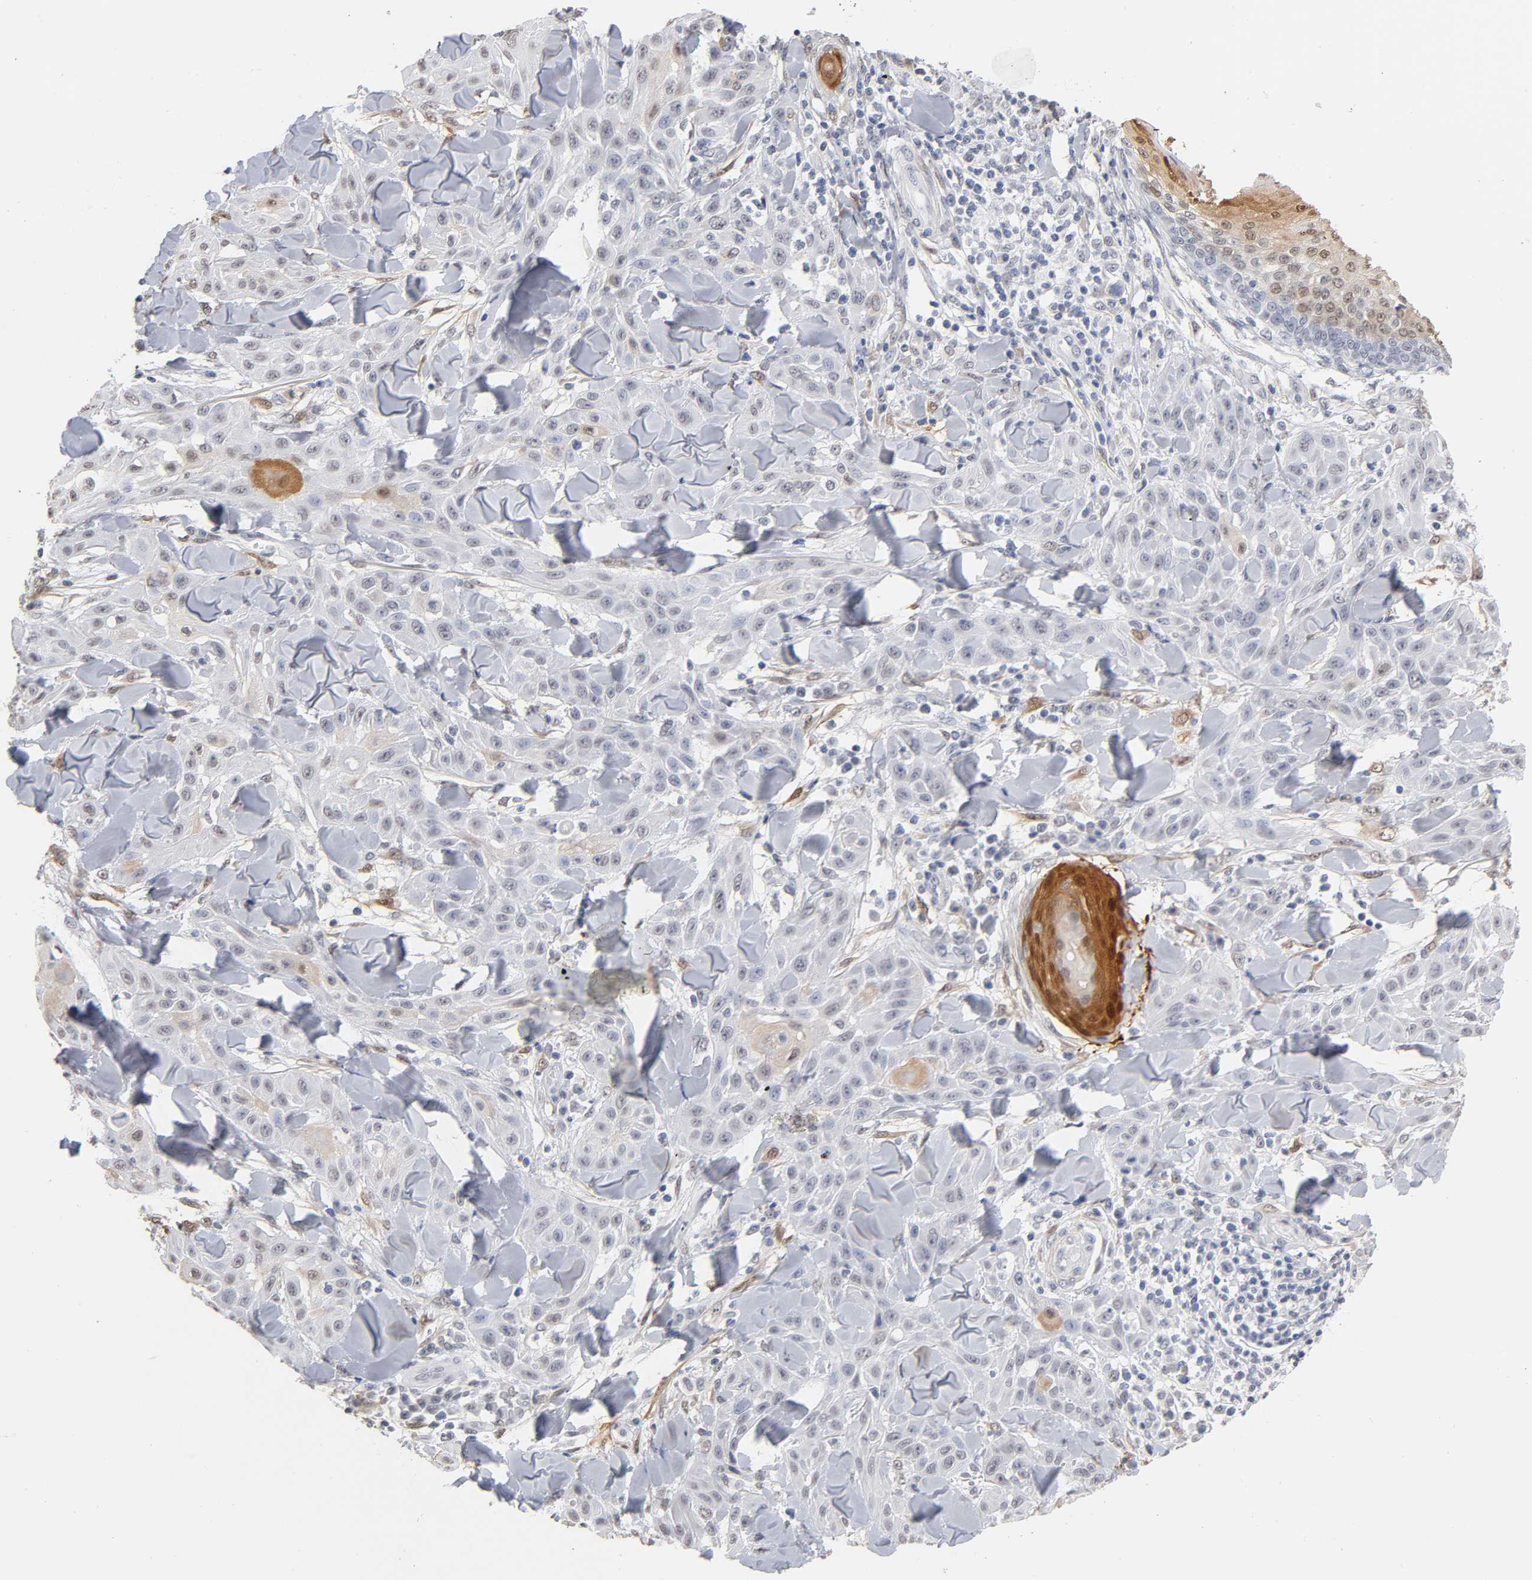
{"staining": {"intensity": "weak", "quantity": "<25%", "location": "cytoplasmic/membranous,nuclear"}, "tissue": "skin cancer", "cell_type": "Tumor cells", "image_type": "cancer", "snomed": [{"axis": "morphology", "description": "Squamous cell carcinoma, NOS"}, {"axis": "topography", "description": "Skin"}], "caption": "Image shows no protein expression in tumor cells of skin cancer tissue.", "gene": "CRABP2", "patient": {"sex": "male", "age": 24}}